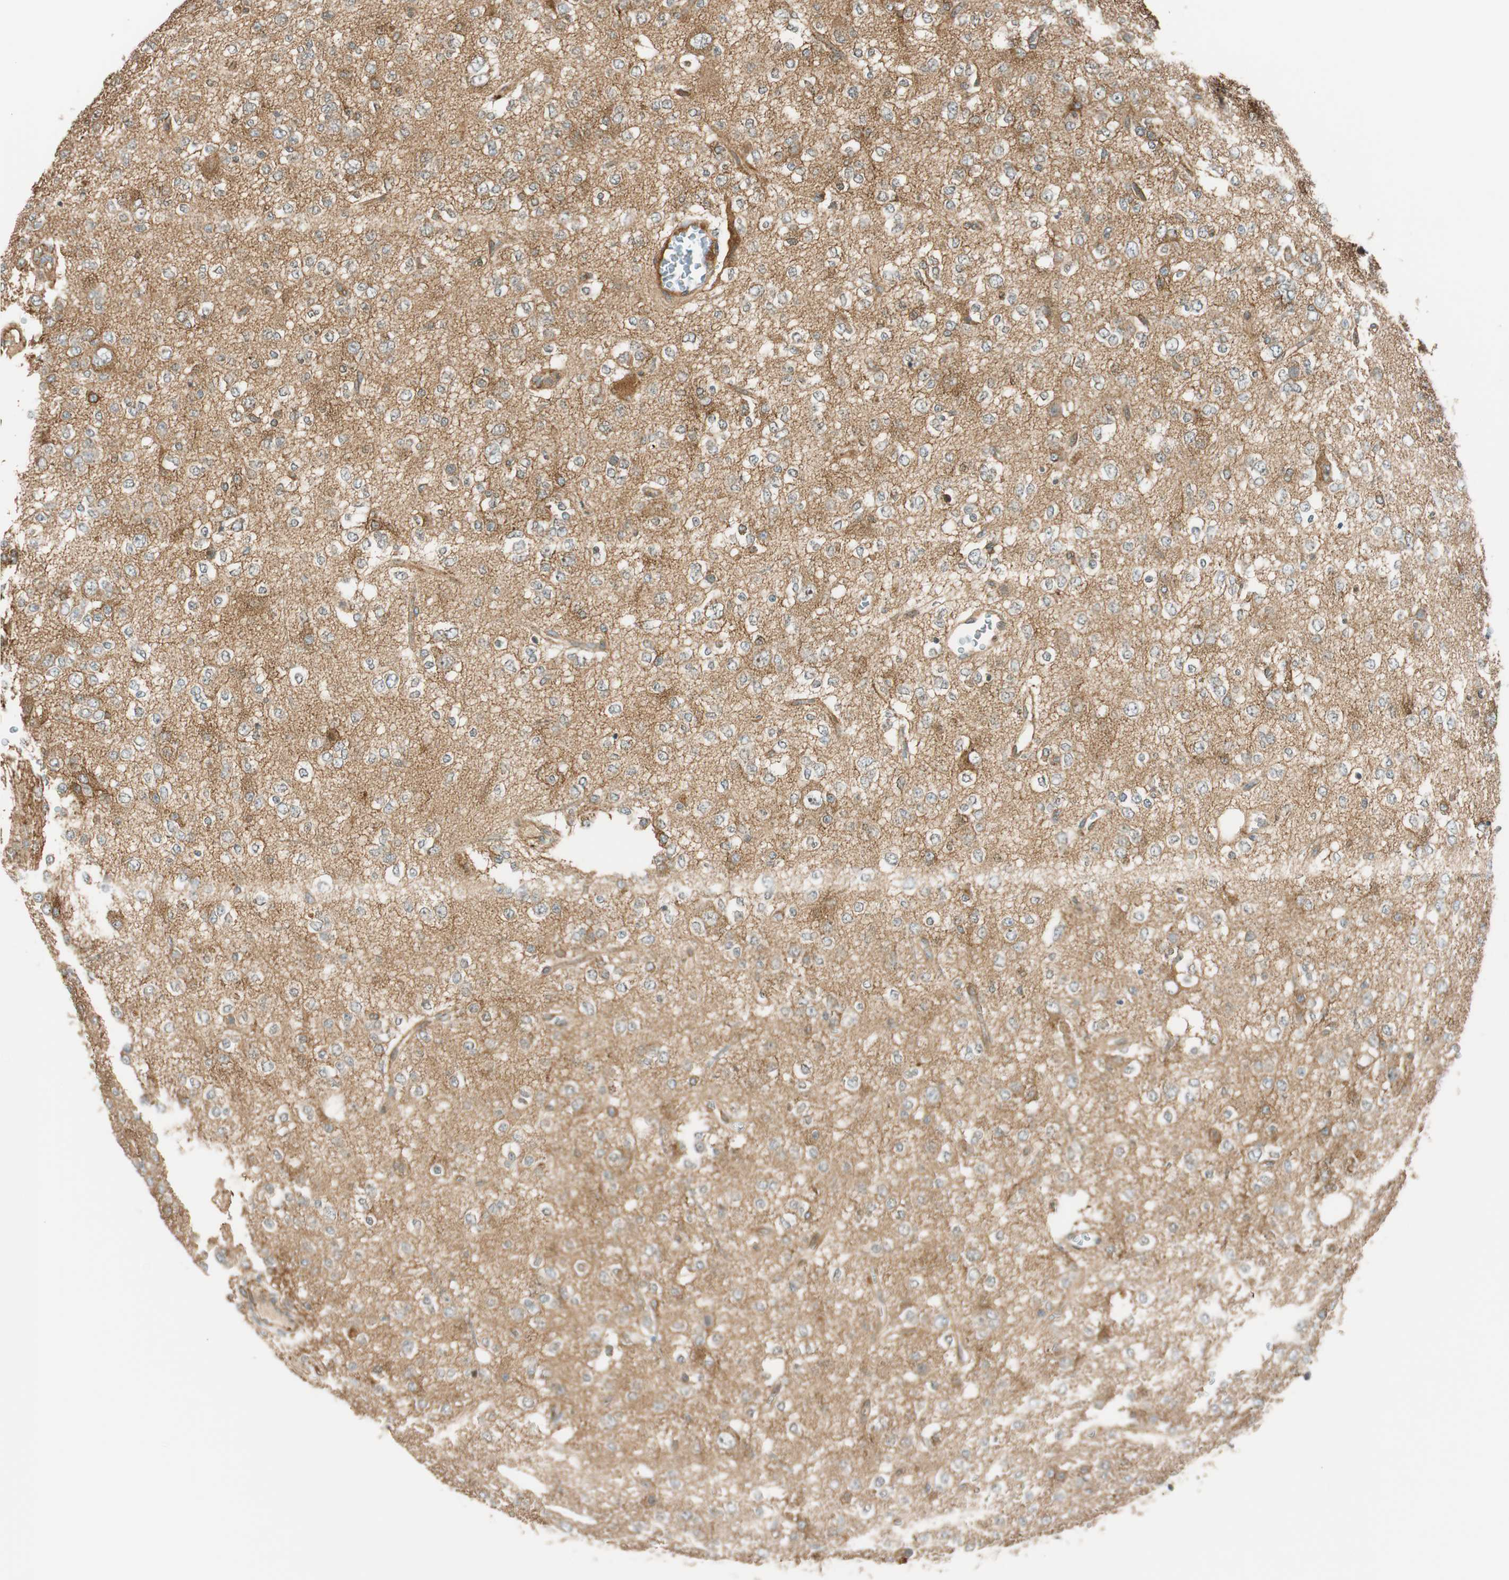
{"staining": {"intensity": "negative", "quantity": "none", "location": "none"}, "tissue": "glioma", "cell_type": "Tumor cells", "image_type": "cancer", "snomed": [{"axis": "morphology", "description": "Glioma, malignant, Low grade"}, {"axis": "topography", "description": "Brain"}], "caption": "DAB immunohistochemical staining of human malignant glioma (low-grade) displays no significant expression in tumor cells.", "gene": "ABI1", "patient": {"sex": "male", "age": 38}}